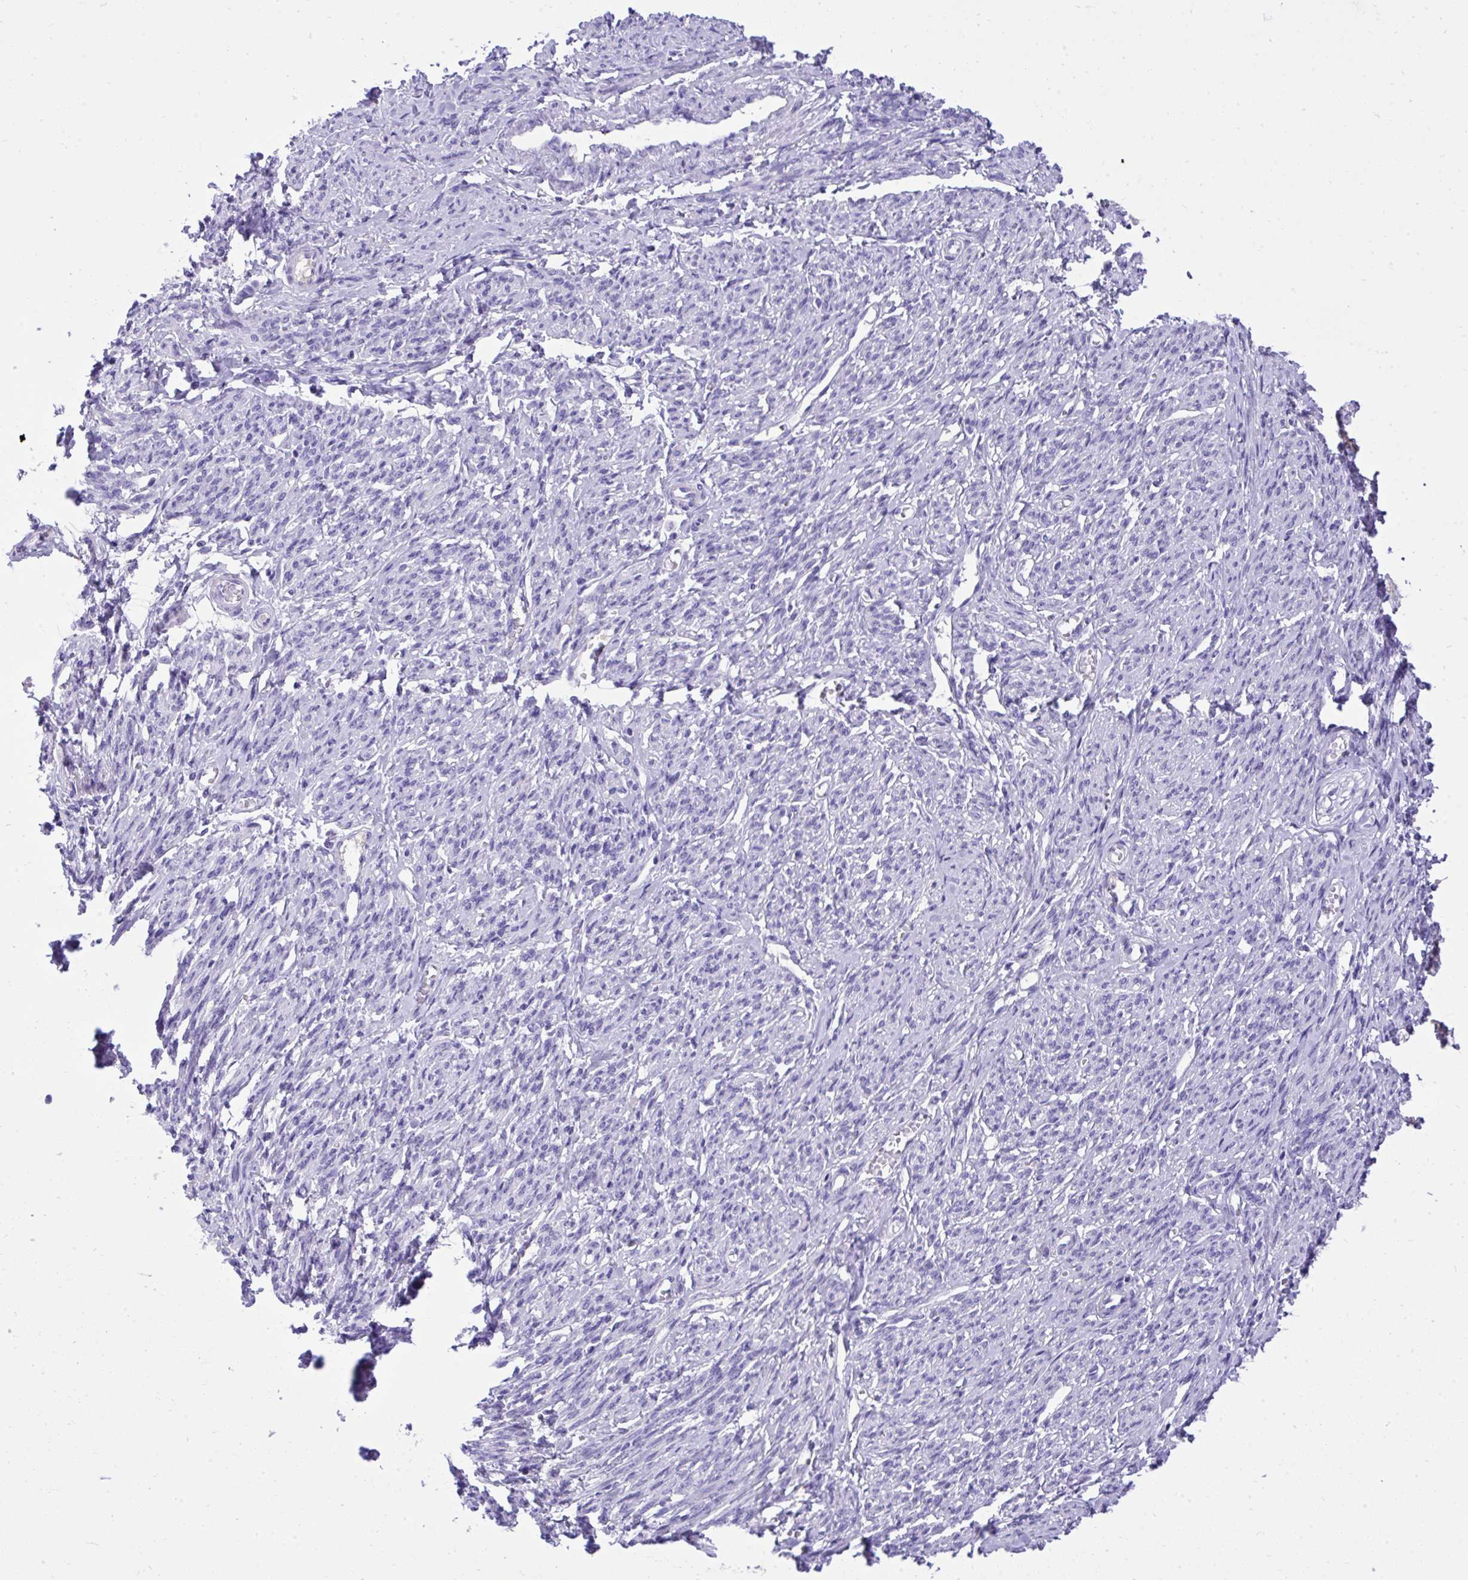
{"staining": {"intensity": "negative", "quantity": "none", "location": "none"}, "tissue": "smooth muscle", "cell_type": "Smooth muscle cells", "image_type": "normal", "snomed": [{"axis": "morphology", "description": "Normal tissue, NOS"}, {"axis": "topography", "description": "Smooth muscle"}], "caption": "Smooth muscle stained for a protein using immunohistochemistry shows no positivity smooth muscle cells.", "gene": "ST6GALNAC3", "patient": {"sex": "female", "age": 65}}